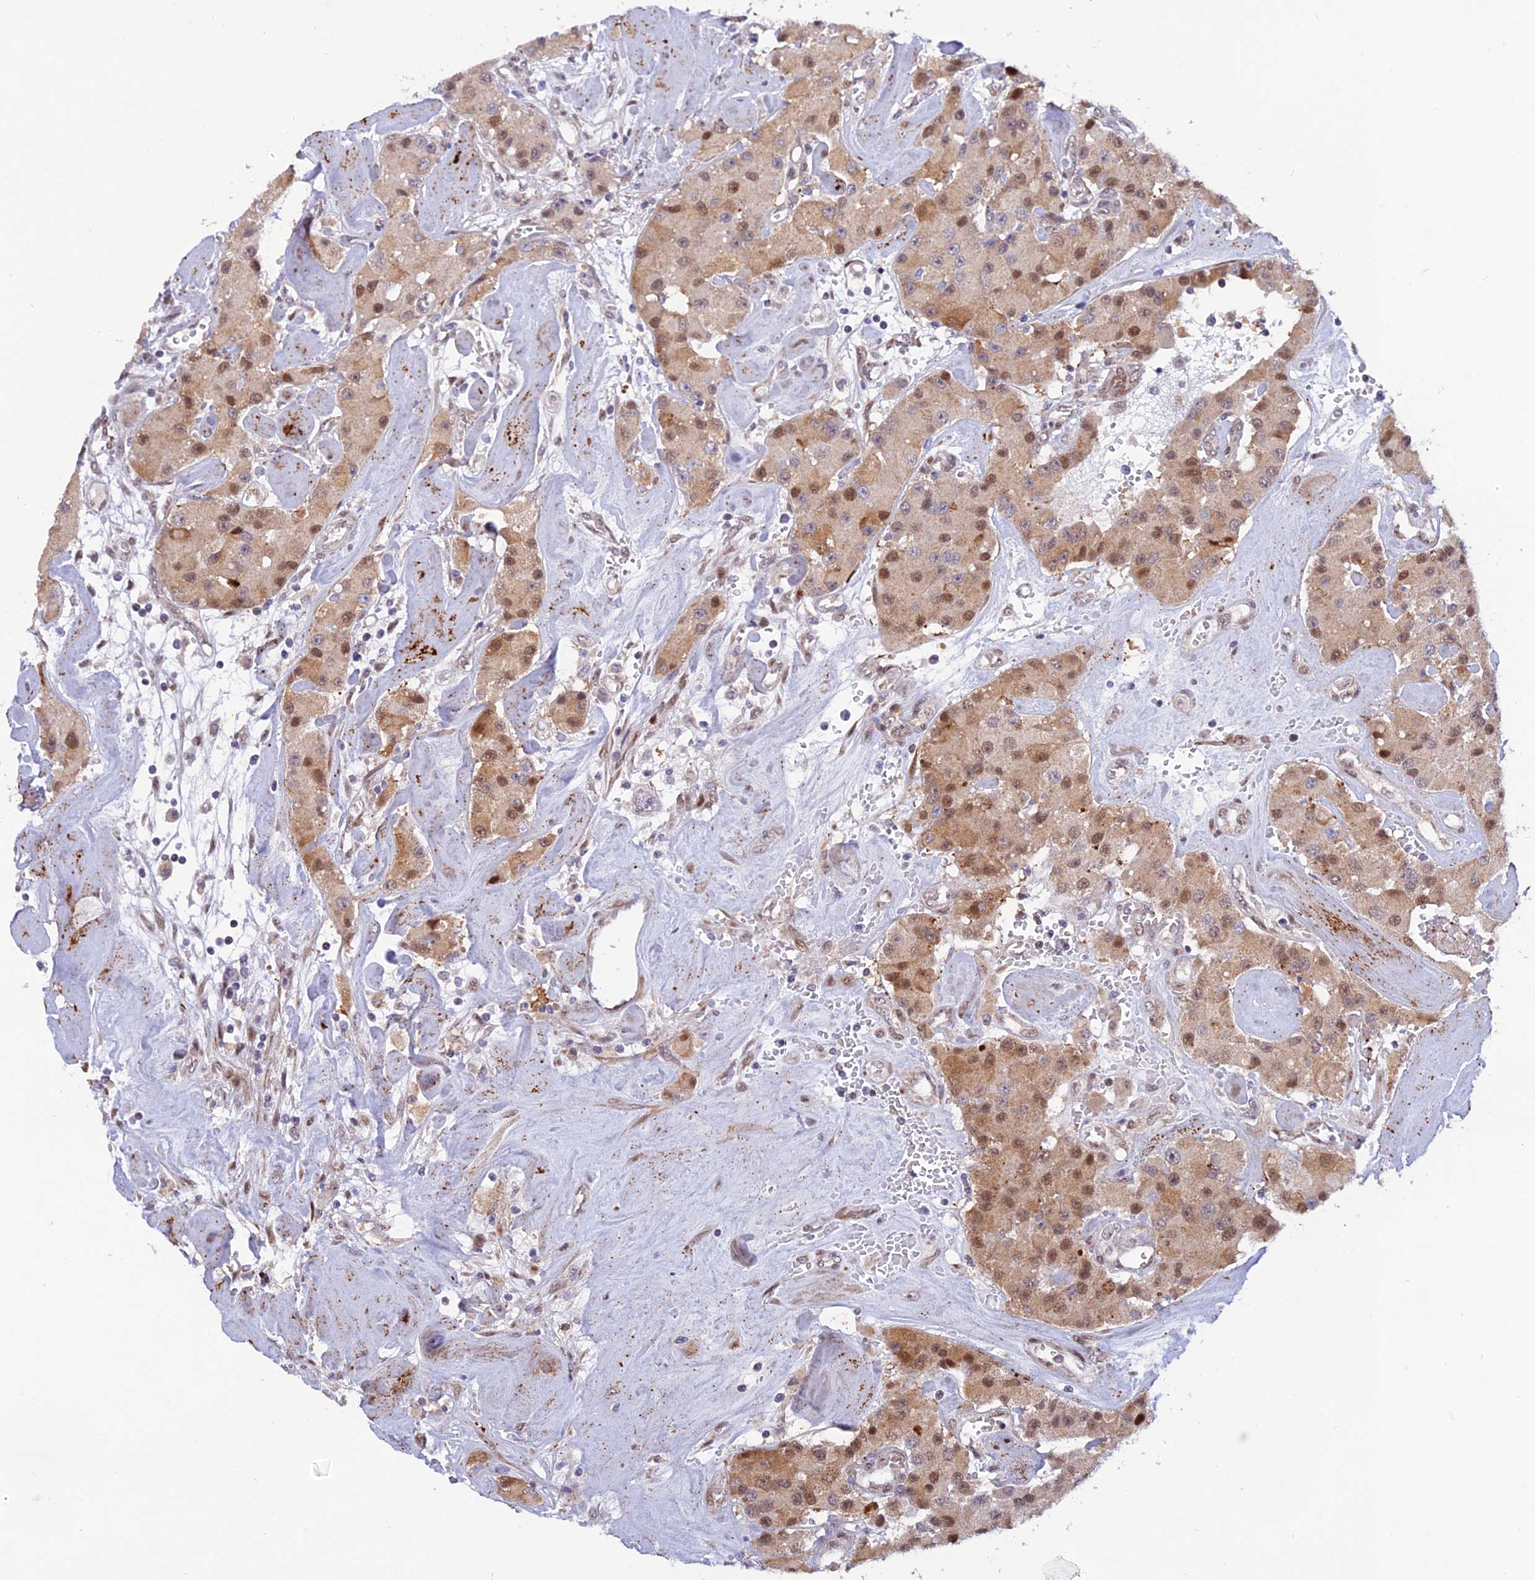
{"staining": {"intensity": "moderate", "quantity": ">75%", "location": "cytoplasmic/membranous,nuclear"}, "tissue": "carcinoid", "cell_type": "Tumor cells", "image_type": "cancer", "snomed": [{"axis": "morphology", "description": "Carcinoid, malignant, NOS"}, {"axis": "topography", "description": "Pancreas"}], "caption": "A brown stain shows moderate cytoplasmic/membranous and nuclear expression of a protein in human carcinoid tumor cells. (IHC, brightfield microscopy, high magnification).", "gene": "WDR55", "patient": {"sex": "male", "age": 41}}